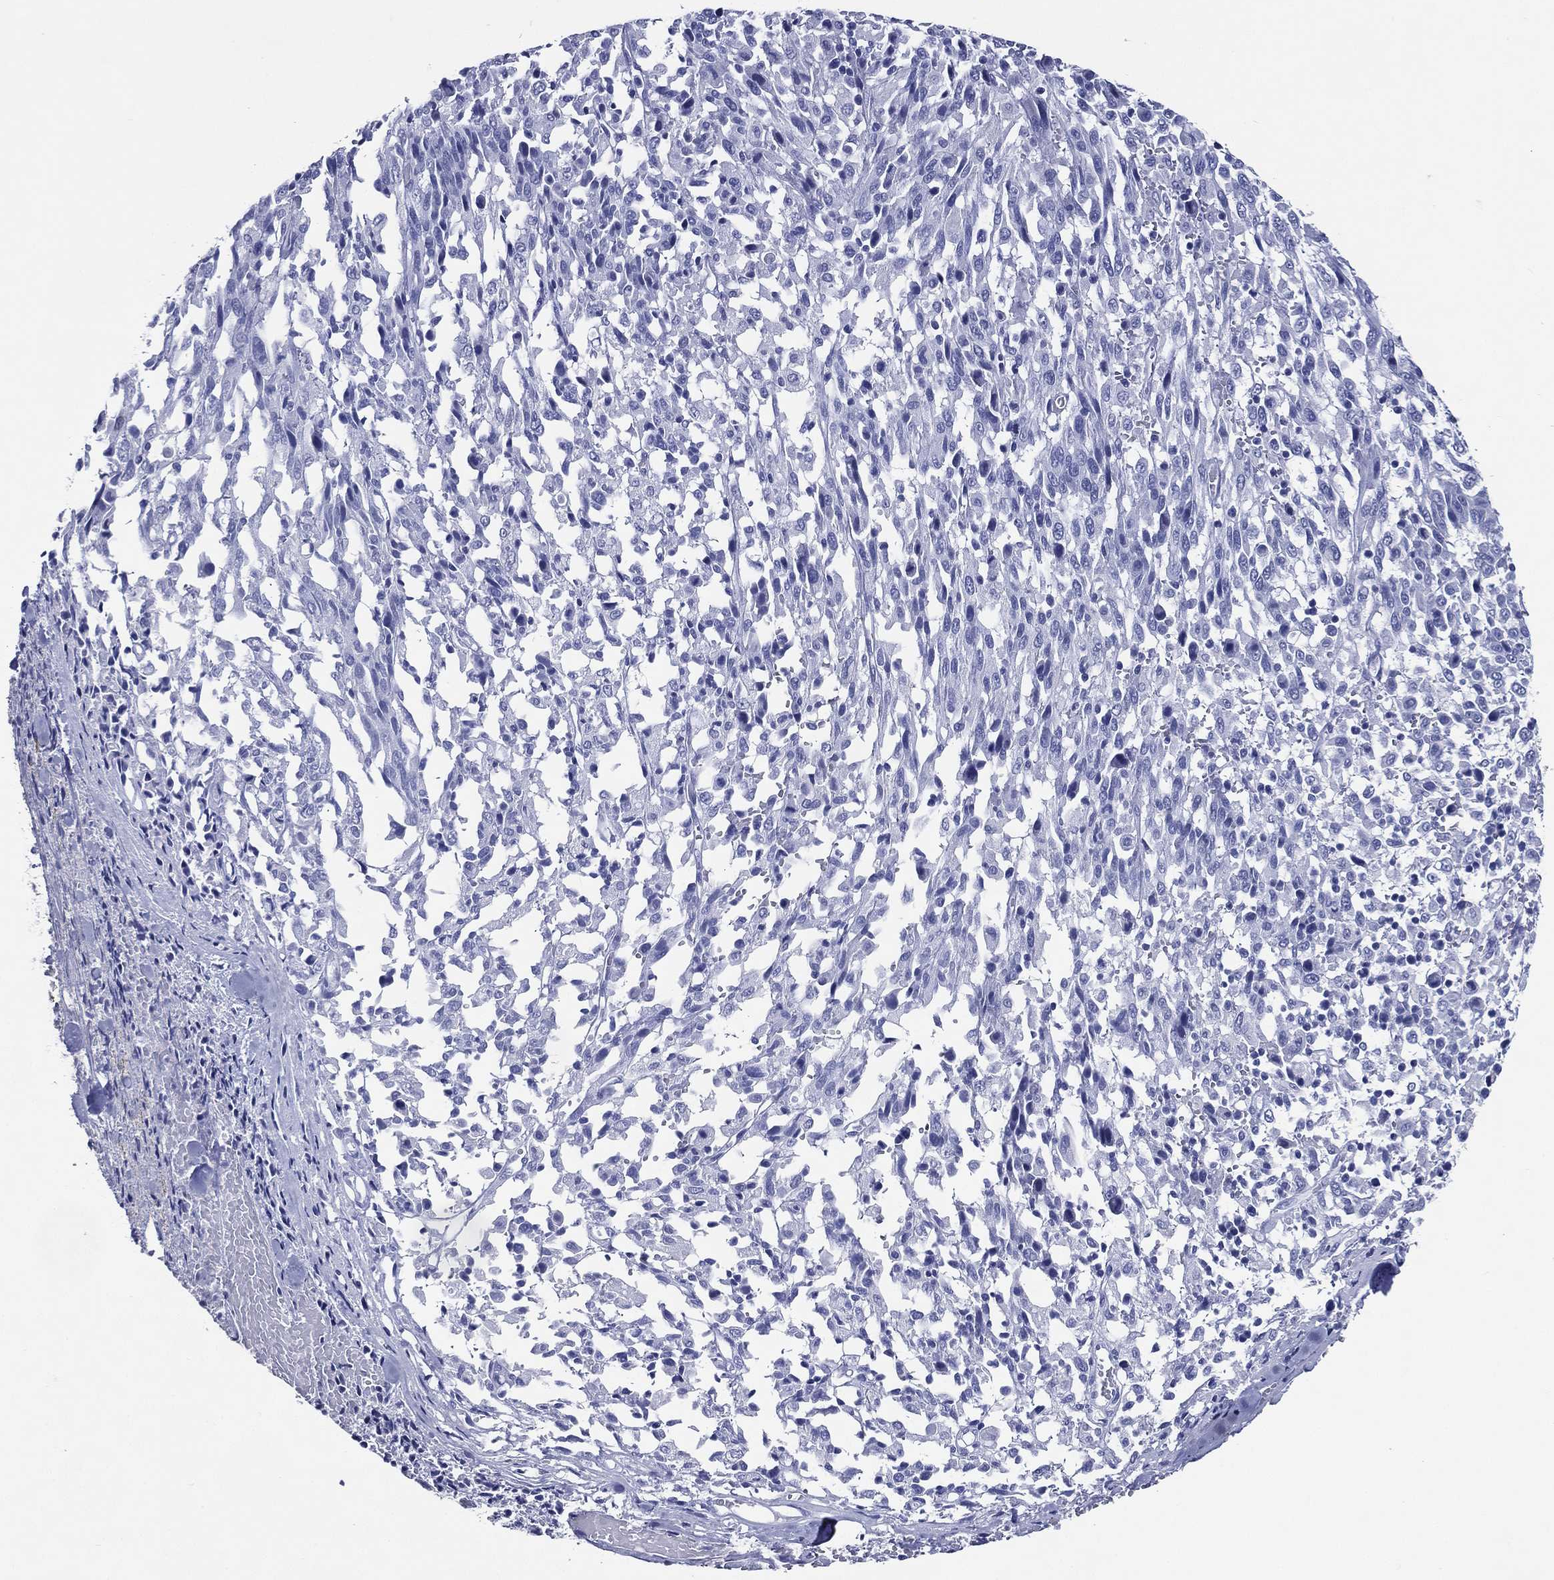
{"staining": {"intensity": "negative", "quantity": "none", "location": "none"}, "tissue": "melanoma", "cell_type": "Tumor cells", "image_type": "cancer", "snomed": [{"axis": "morphology", "description": "Malignant melanoma, NOS"}, {"axis": "topography", "description": "Skin"}], "caption": "IHC of malignant melanoma displays no positivity in tumor cells. (Stains: DAB (3,3'-diaminobenzidine) immunohistochemistry (IHC) with hematoxylin counter stain, Microscopy: brightfield microscopy at high magnification).", "gene": "ACE2", "patient": {"sex": "female", "age": 91}}